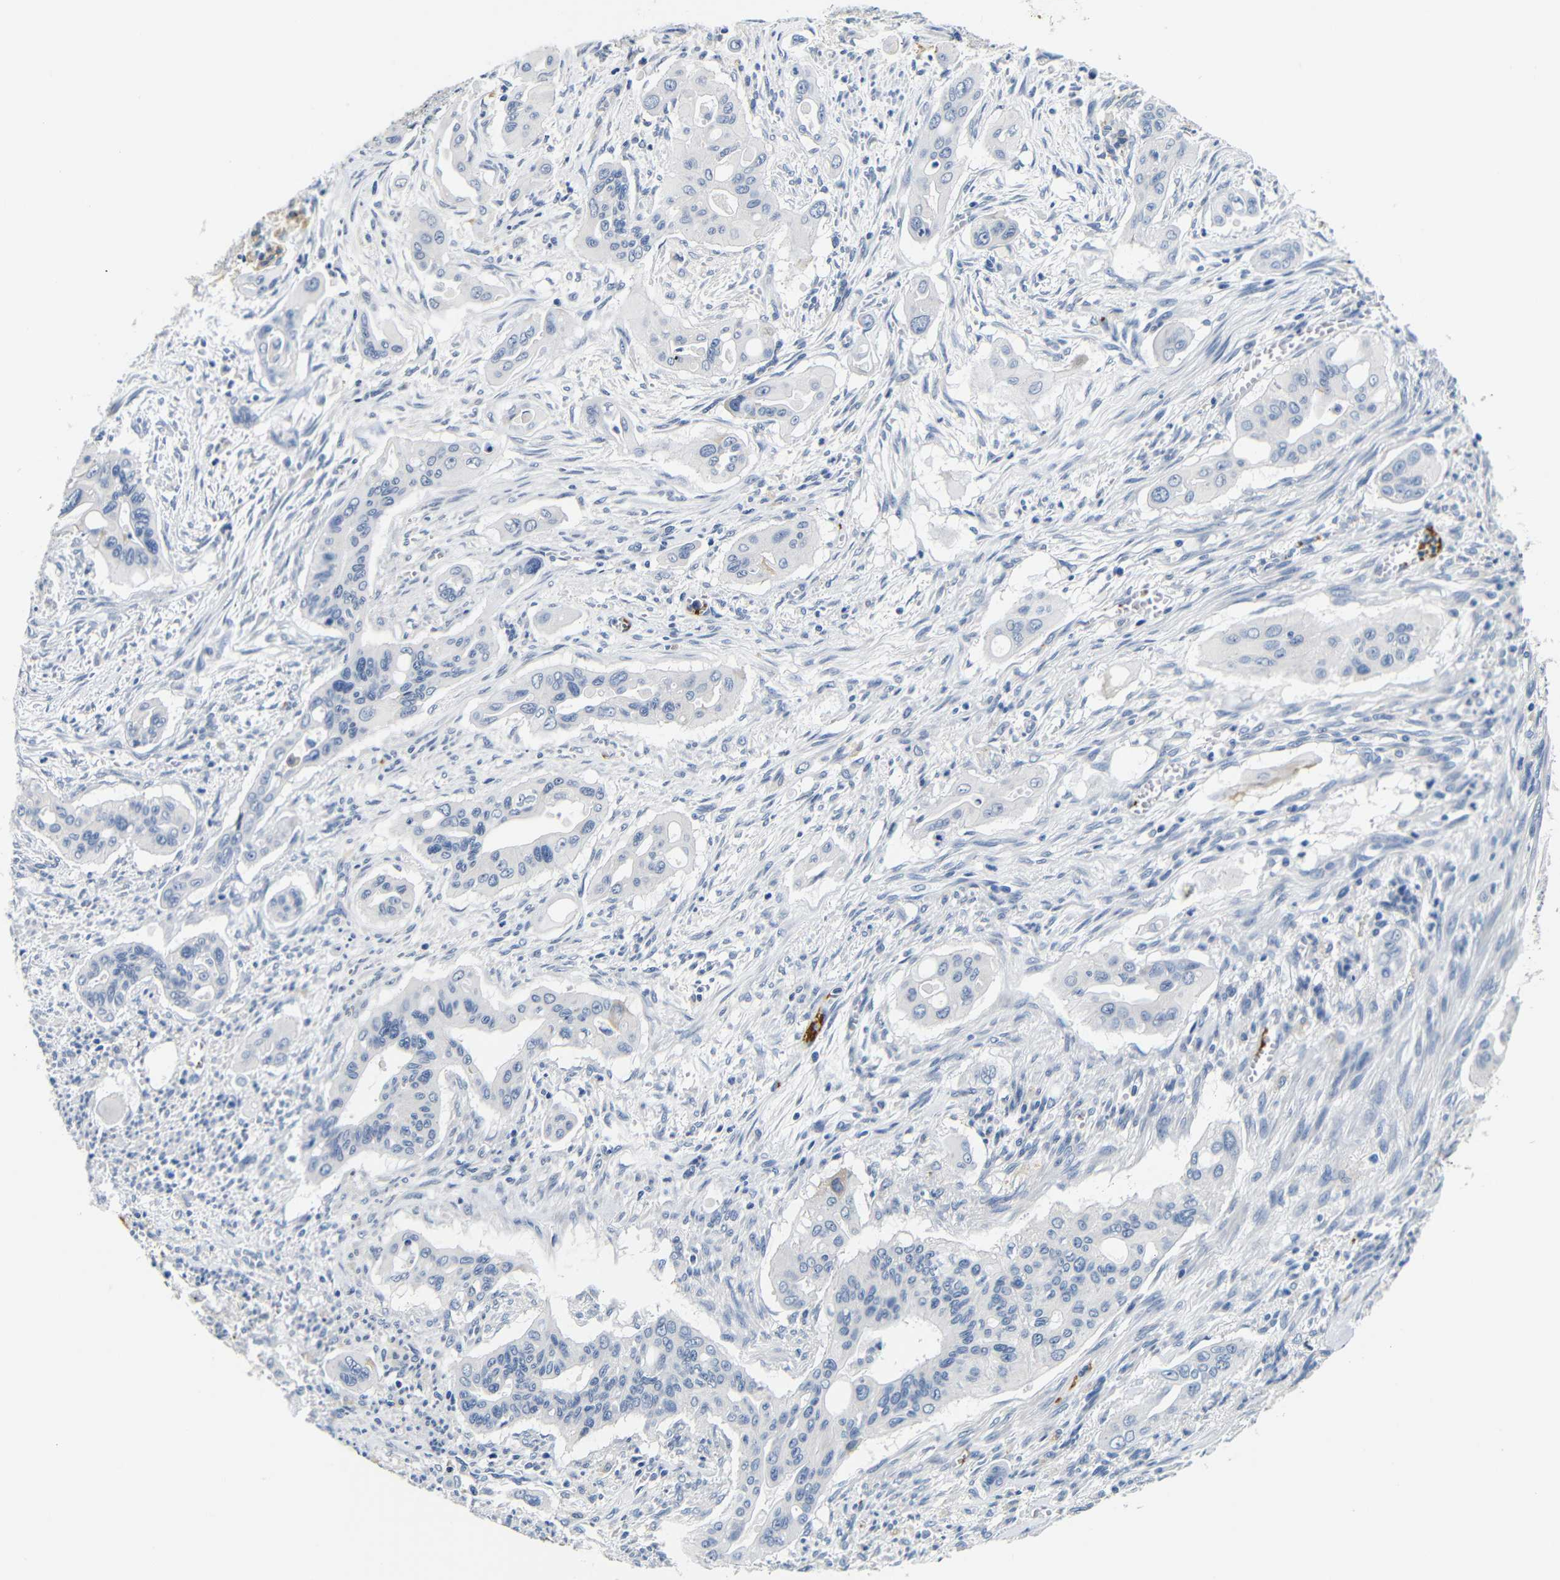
{"staining": {"intensity": "negative", "quantity": "none", "location": "none"}, "tissue": "pancreatic cancer", "cell_type": "Tumor cells", "image_type": "cancer", "snomed": [{"axis": "morphology", "description": "Adenocarcinoma, NOS"}, {"axis": "topography", "description": "Pancreas"}], "caption": "High magnification brightfield microscopy of pancreatic adenocarcinoma stained with DAB (3,3'-diaminobenzidine) (brown) and counterstained with hematoxylin (blue): tumor cells show no significant expression.", "gene": "GP1BA", "patient": {"sex": "male", "age": 77}}